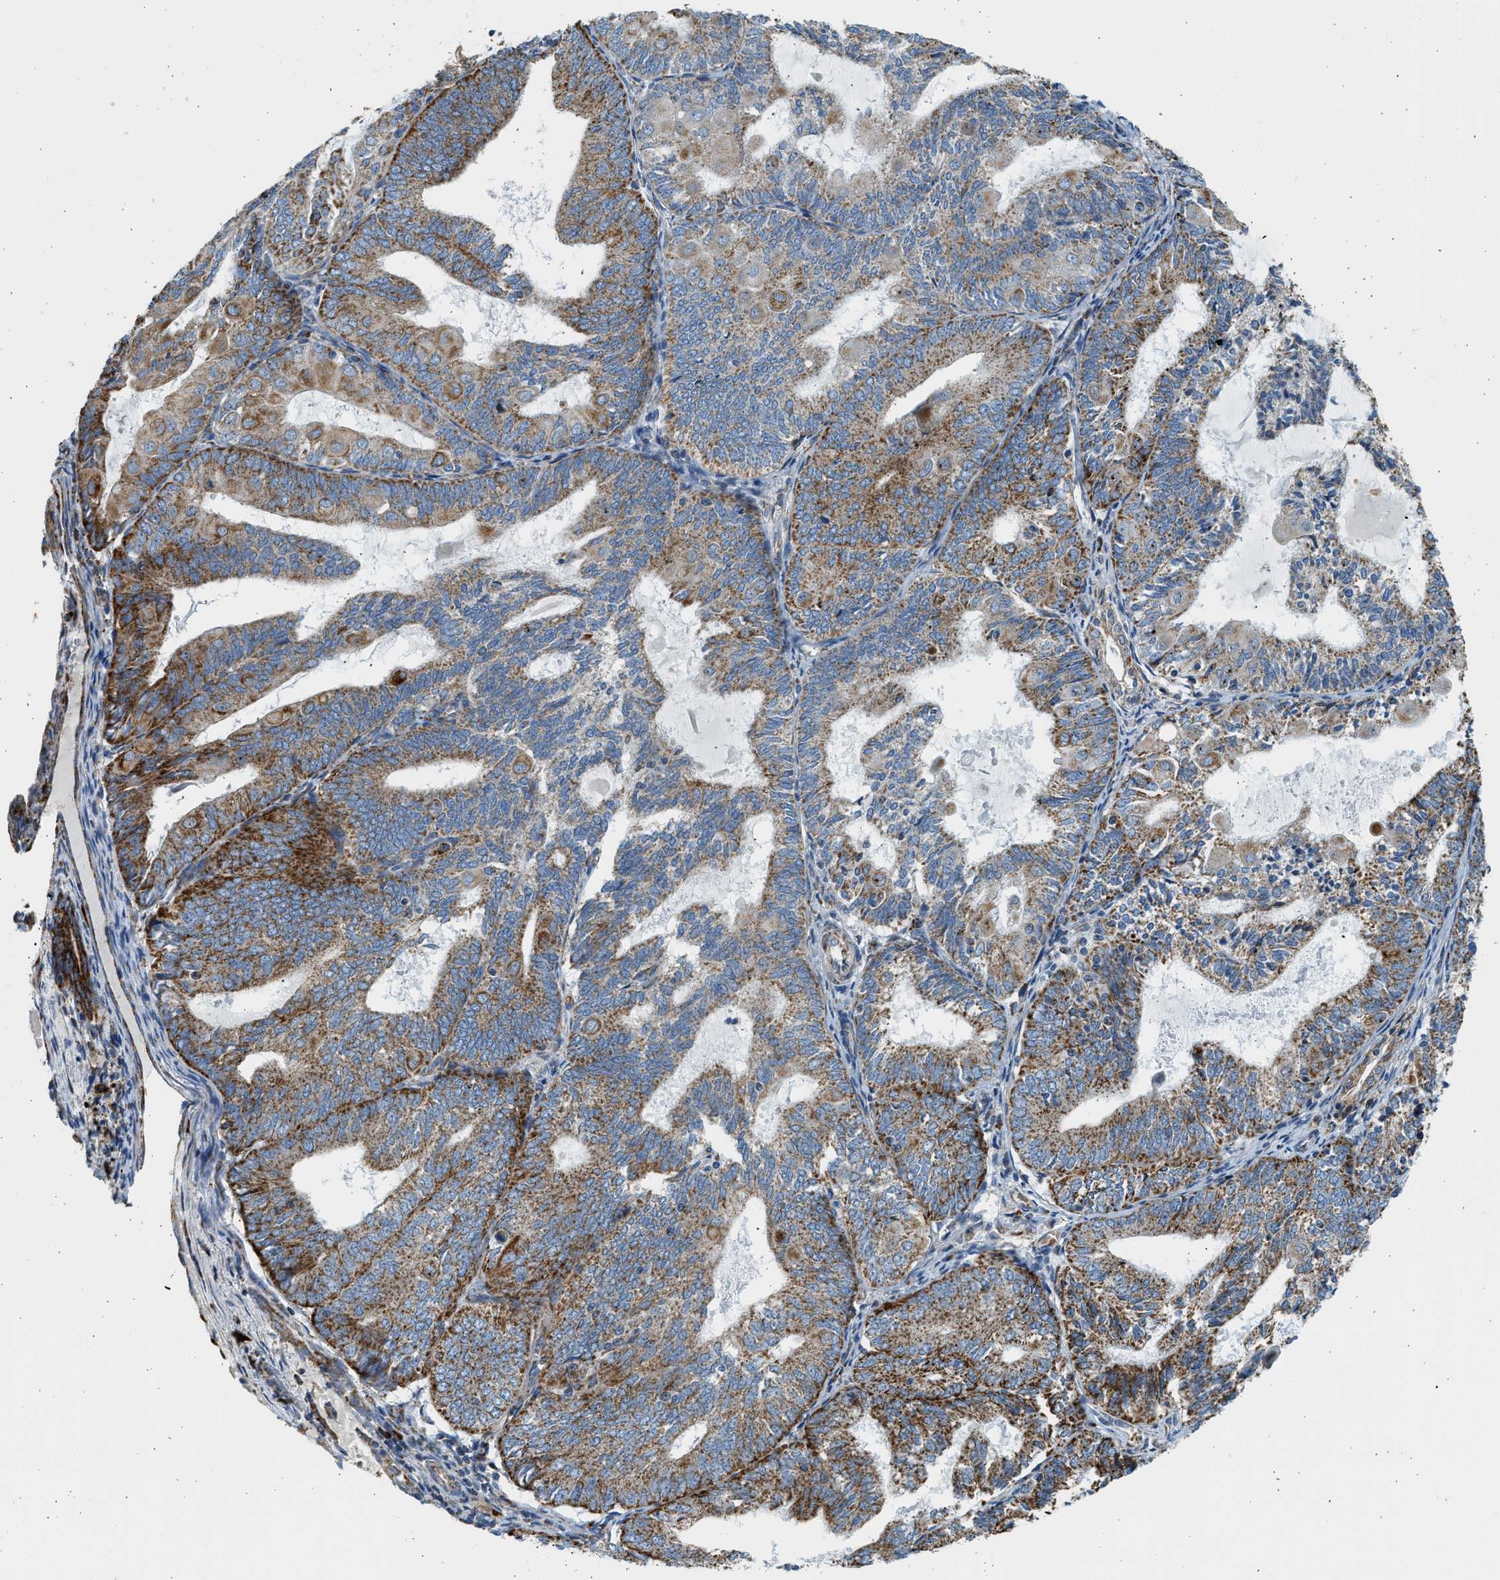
{"staining": {"intensity": "strong", "quantity": ">75%", "location": "cytoplasmic/membranous"}, "tissue": "endometrial cancer", "cell_type": "Tumor cells", "image_type": "cancer", "snomed": [{"axis": "morphology", "description": "Adenocarcinoma, NOS"}, {"axis": "topography", "description": "Endometrium"}], "caption": "High-power microscopy captured an immunohistochemistry (IHC) photomicrograph of endometrial cancer, revealing strong cytoplasmic/membranous positivity in approximately >75% of tumor cells. The staining was performed using DAB, with brown indicating positive protein expression. Nuclei are stained blue with hematoxylin.", "gene": "KCNMB3", "patient": {"sex": "female", "age": 81}}